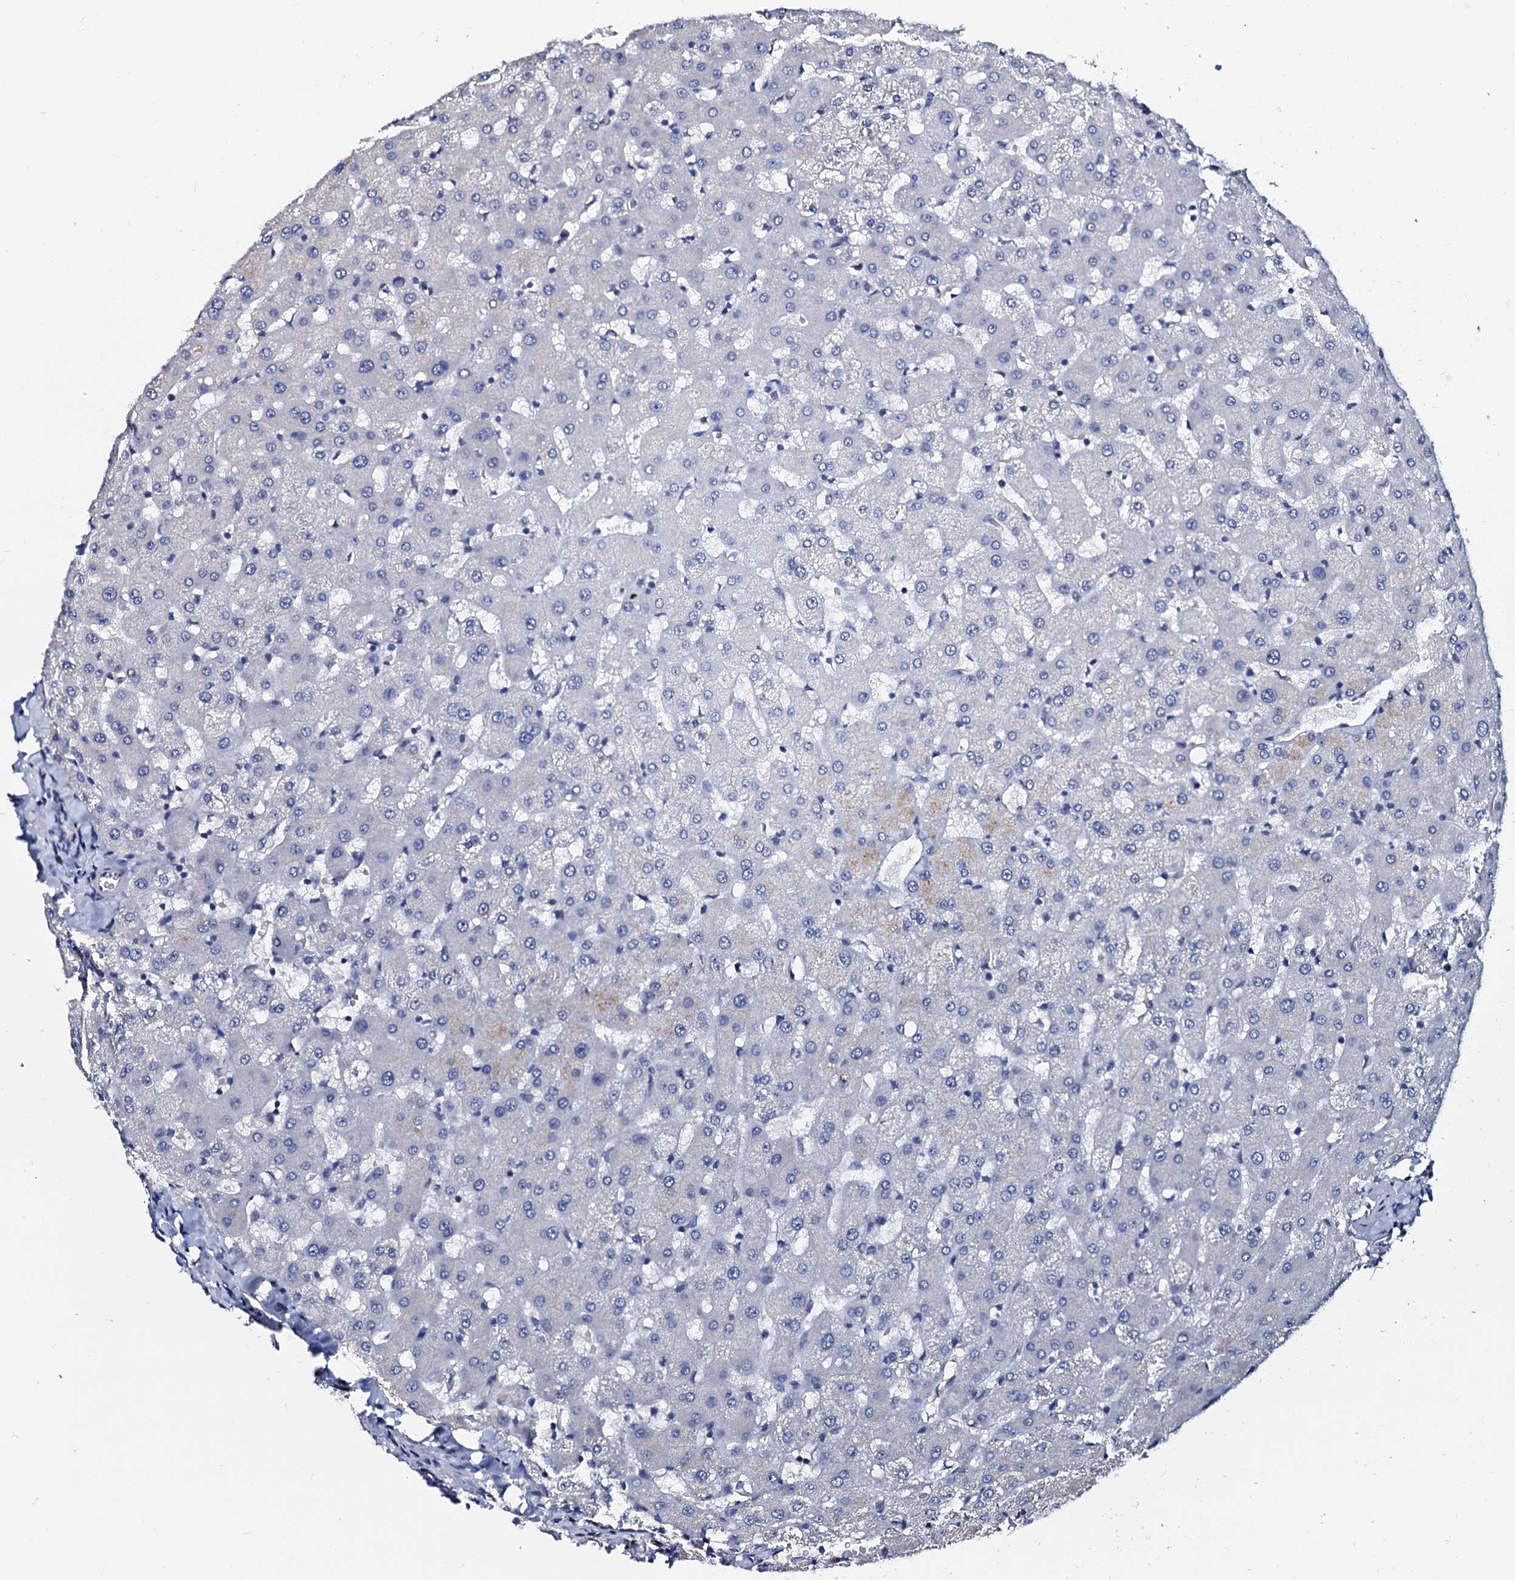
{"staining": {"intensity": "negative", "quantity": "none", "location": "none"}, "tissue": "liver", "cell_type": "Cholangiocytes", "image_type": "normal", "snomed": [{"axis": "morphology", "description": "Normal tissue, NOS"}, {"axis": "topography", "description": "Liver"}], "caption": "Cholangiocytes are negative for brown protein staining in benign liver. (Brightfield microscopy of DAB immunohistochemistry at high magnification).", "gene": "AKAP3", "patient": {"sex": "female", "age": 63}}